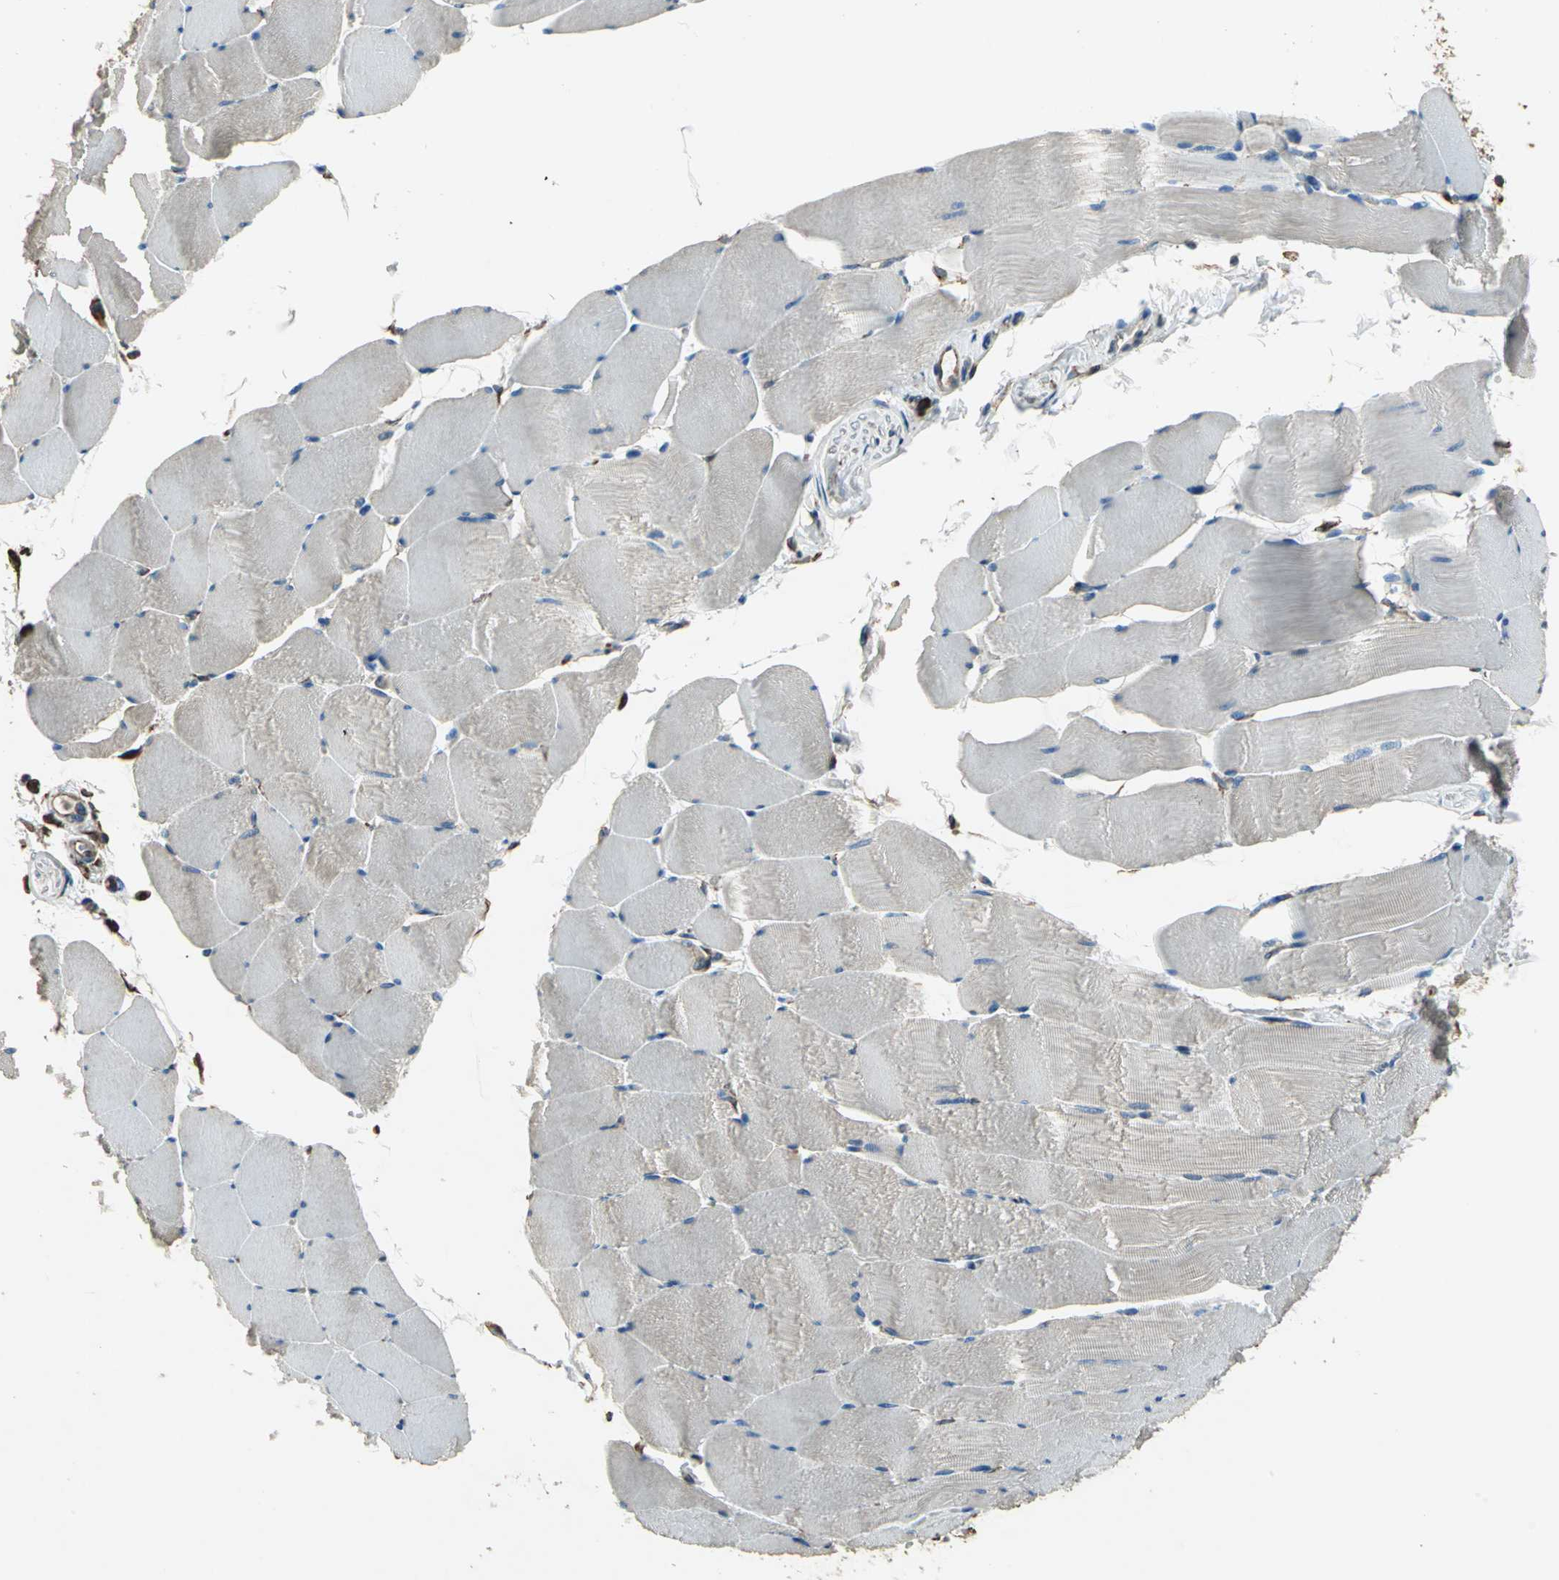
{"staining": {"intensity": "weak", "quantity": ">75%", "location": "cytoplasmic/membranous"}, "tissue": "skeletal muscle", "cell_type": "Myocytes", "image_type": "normal", "snomed": [{"axis": "morphology", "description": "Normal tissue, NOS"}, {"axis": "topography", "description": "Skeletal muscle"}], "caption": "Immunohistochemical staining of normal human skeletal muscle displays weak cytoplasmic/membranous protein staining in about >75% of myocytes. (brown staining indicates protein expression, while blue staining denotes nuclei).", "gene": "GPANK1", "patient": {"sex": "male", "age": 62}}